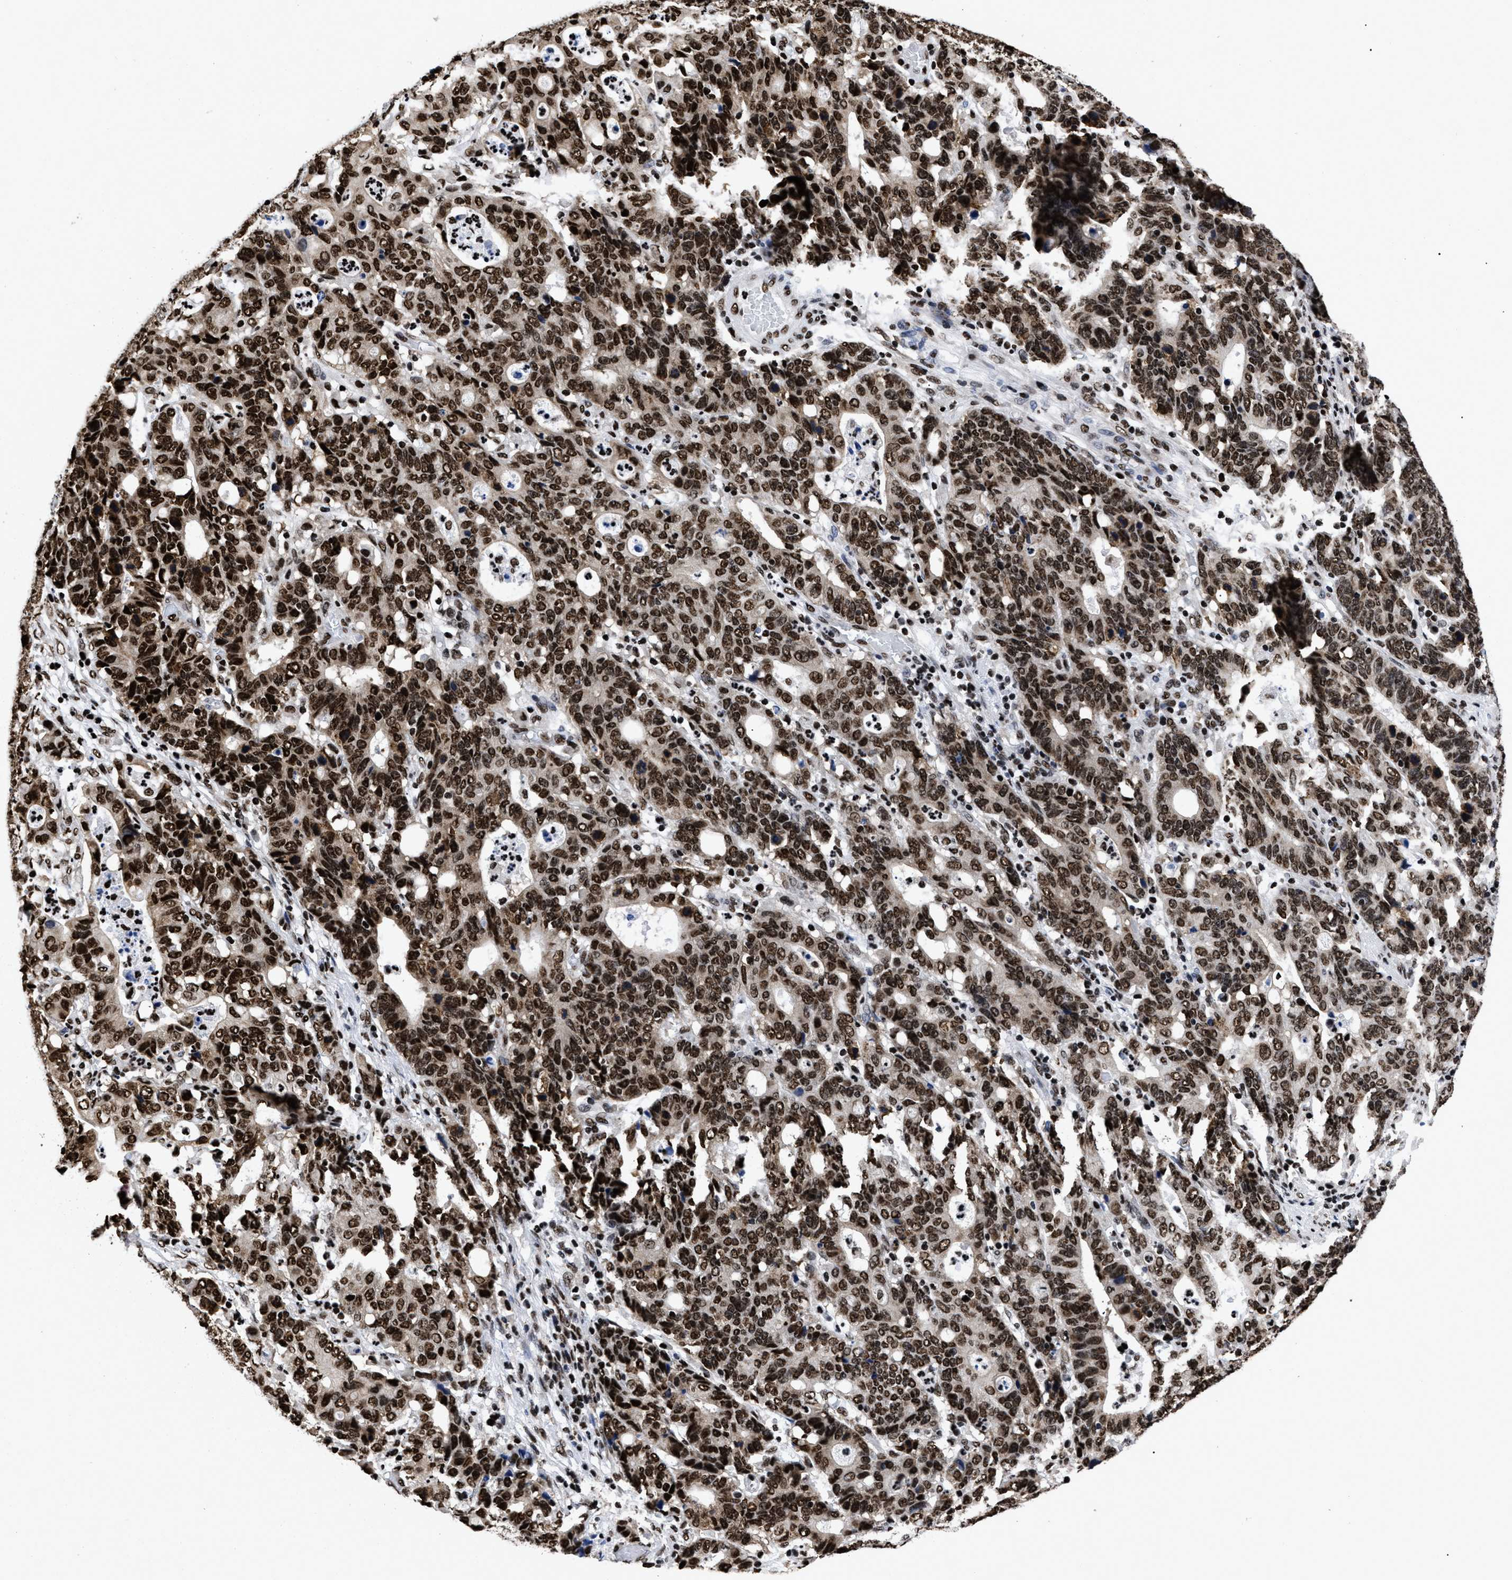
{"staining": {"intensity": "strong", "quantity": ">75%", "location": "cytoplasmic/membranous,nuclear"}, "tissue": "stomach cancer", "cell_type": "Tumor cells", "image_type": "cancer", "snomed": [{"axis": "morphology", "description": "Adenocarcinoma, NOS"}, {"axis": "topography", "description": "Stomach, upper"}], "caption": "Protein expression by immunohistochemistry (IHC) shows strong cytoplasmic/membranous and nuclear staining in approximately >75% of tumor cells in stomach adenocarcinoma.", "gene": "CALHM3", "patient": {"sex": "male", "age": 69}}